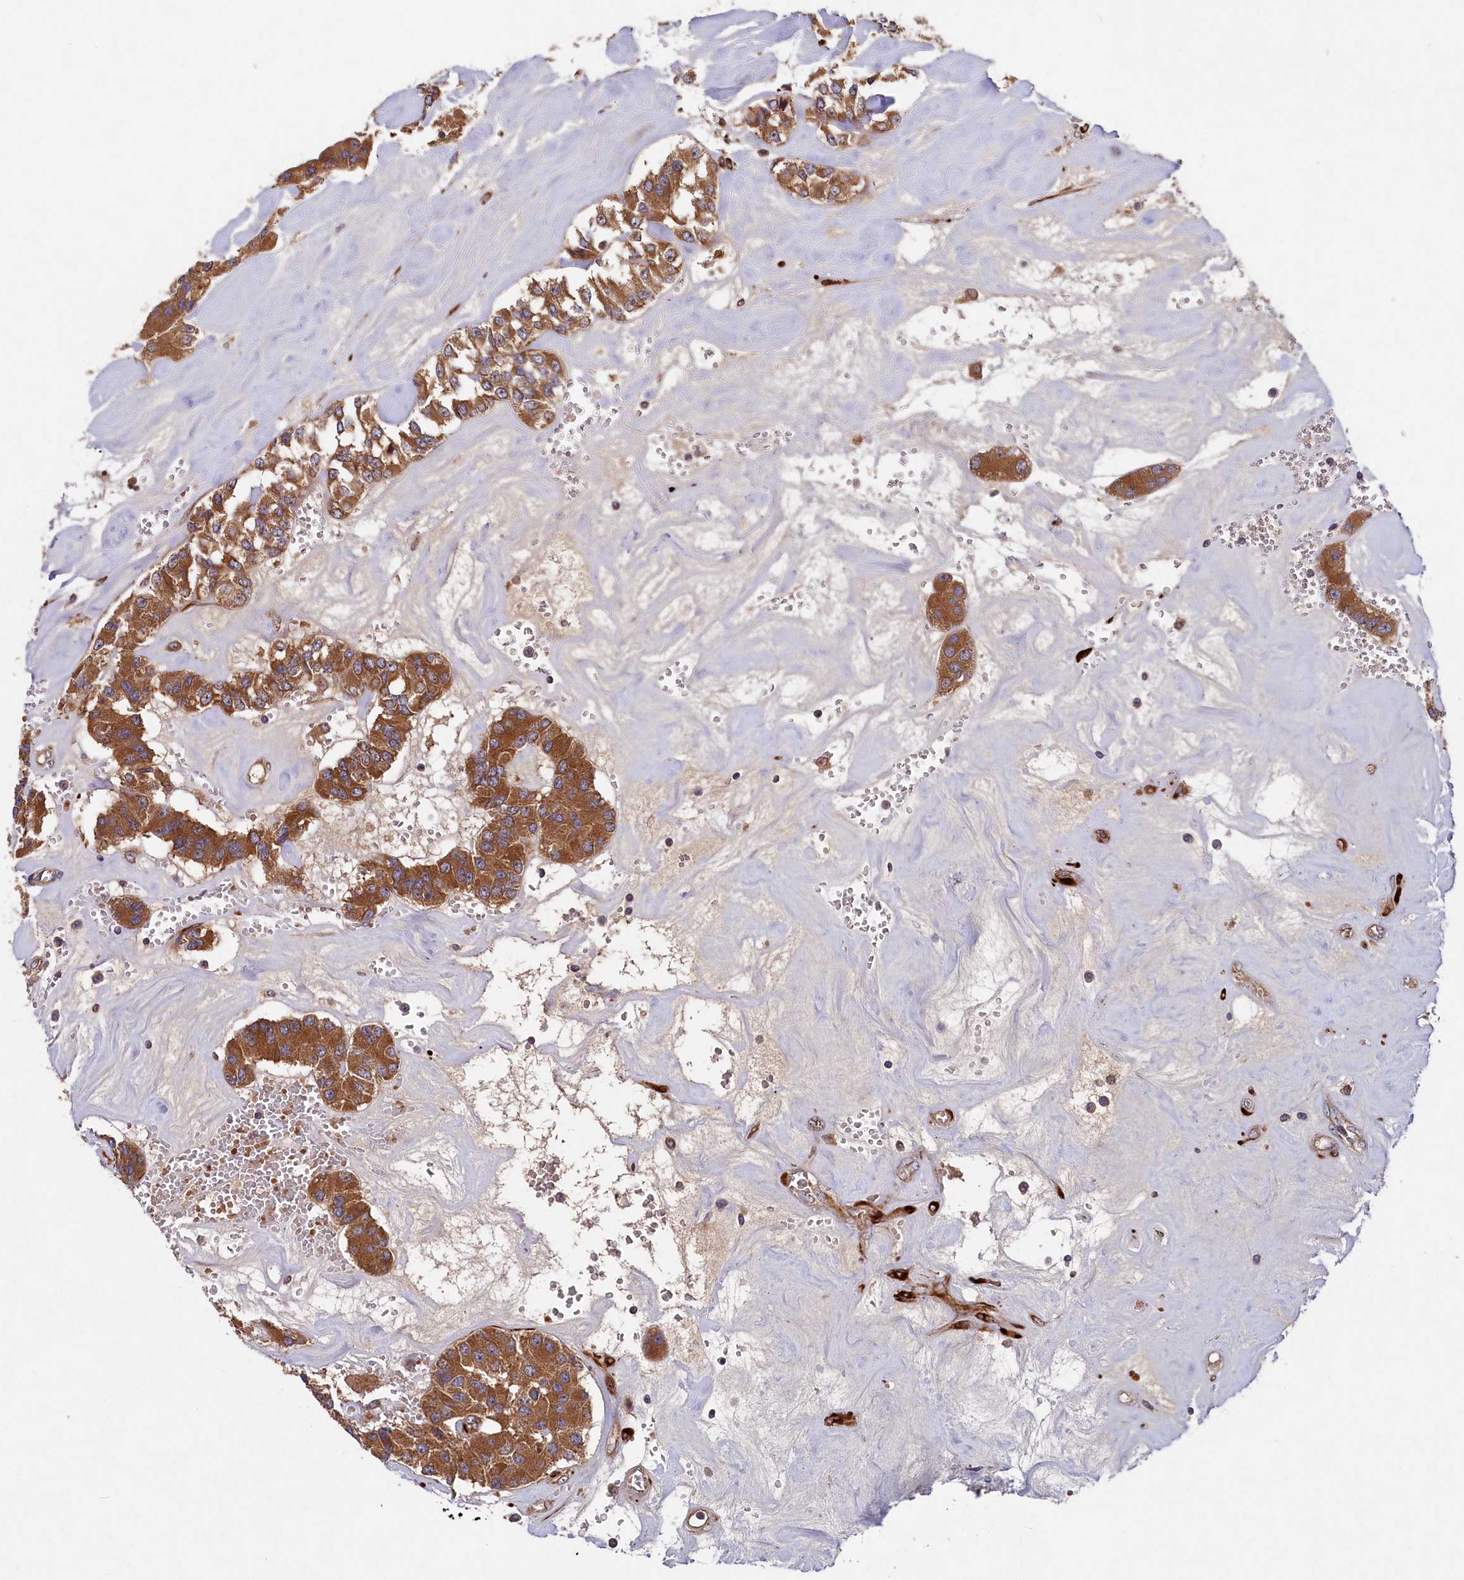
{"staining": {"intensity": "moderate", "quantity": ">75%", "location": "cytoplasmic/membranous"}, "tissue": "carcinoid", "cell_type": "Tumor cells", "image_type": "cancer", "snomed": [{"axis": "morphology", "description": "Carcinoid, malignant, NOS"}, {"axis": "topography", "description": "Pancreas"}], "caption": "Protein staining demonstrates moderate cytoplasmic/membranous expression in about >75% of tumor cells in carcinoid.", "gene": "ARRDC4", "patient": {"sex": "male", "age": 41}}